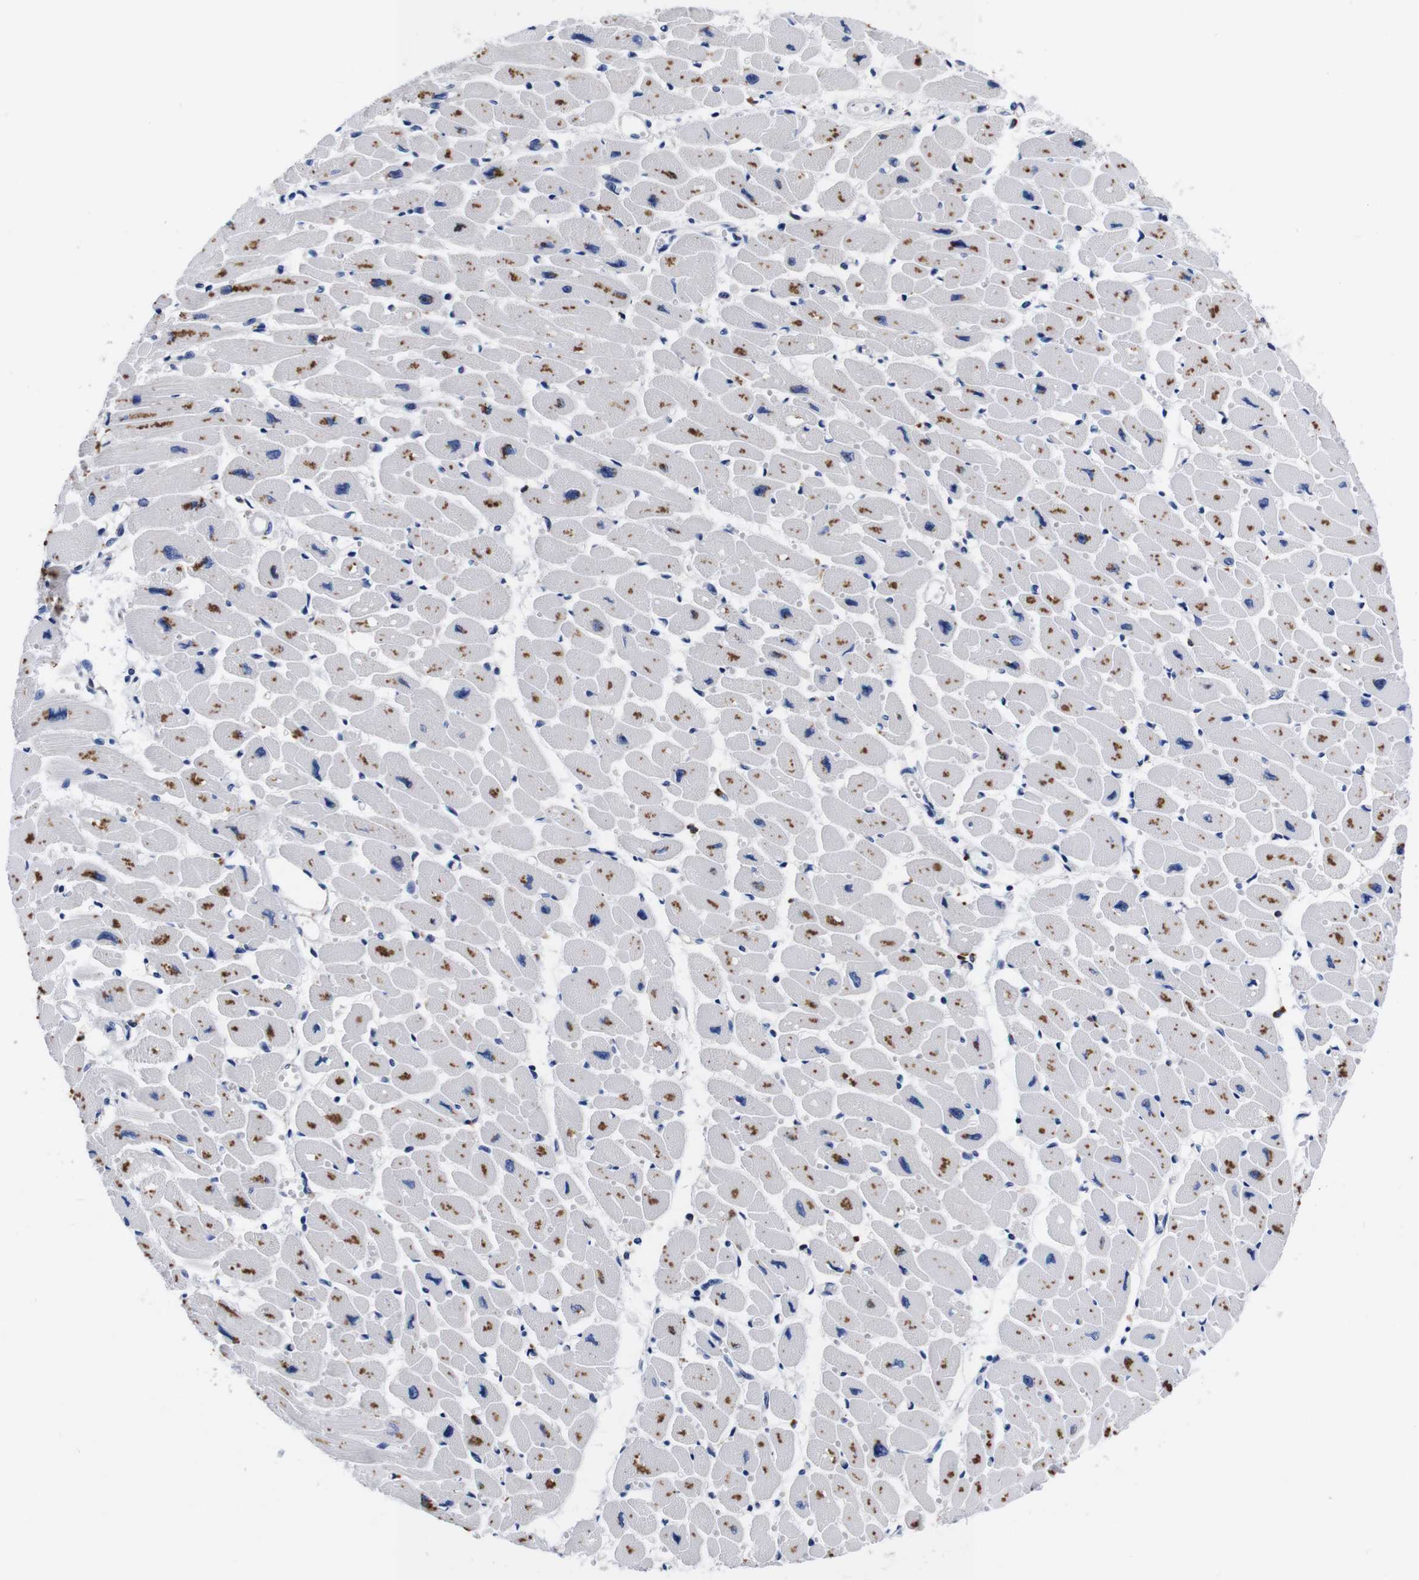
{"staining": {"intensity": "moderate", "quantity": "25%-75%", "location": "cytoplasmic/membranous"}, "tissue": "heart muscle", "cell_type": "Cardiomyocytes", "image_type": "normal", "snomed": [{"axis": "morphology", "description": "Normal tissue, NOS"}, {"axis": "topography", "description": "Heart"}], "caption": "IHC histopathology image of unremarkable human heart muscle stained for a protein (brown), which reveals medium levels of moderate cytoplasmic/membranous expression in about 25%-75% of cardiomyocytes.", "gene": "ENSG00000248993", "patient": {"sex": "female", "age": 54}}